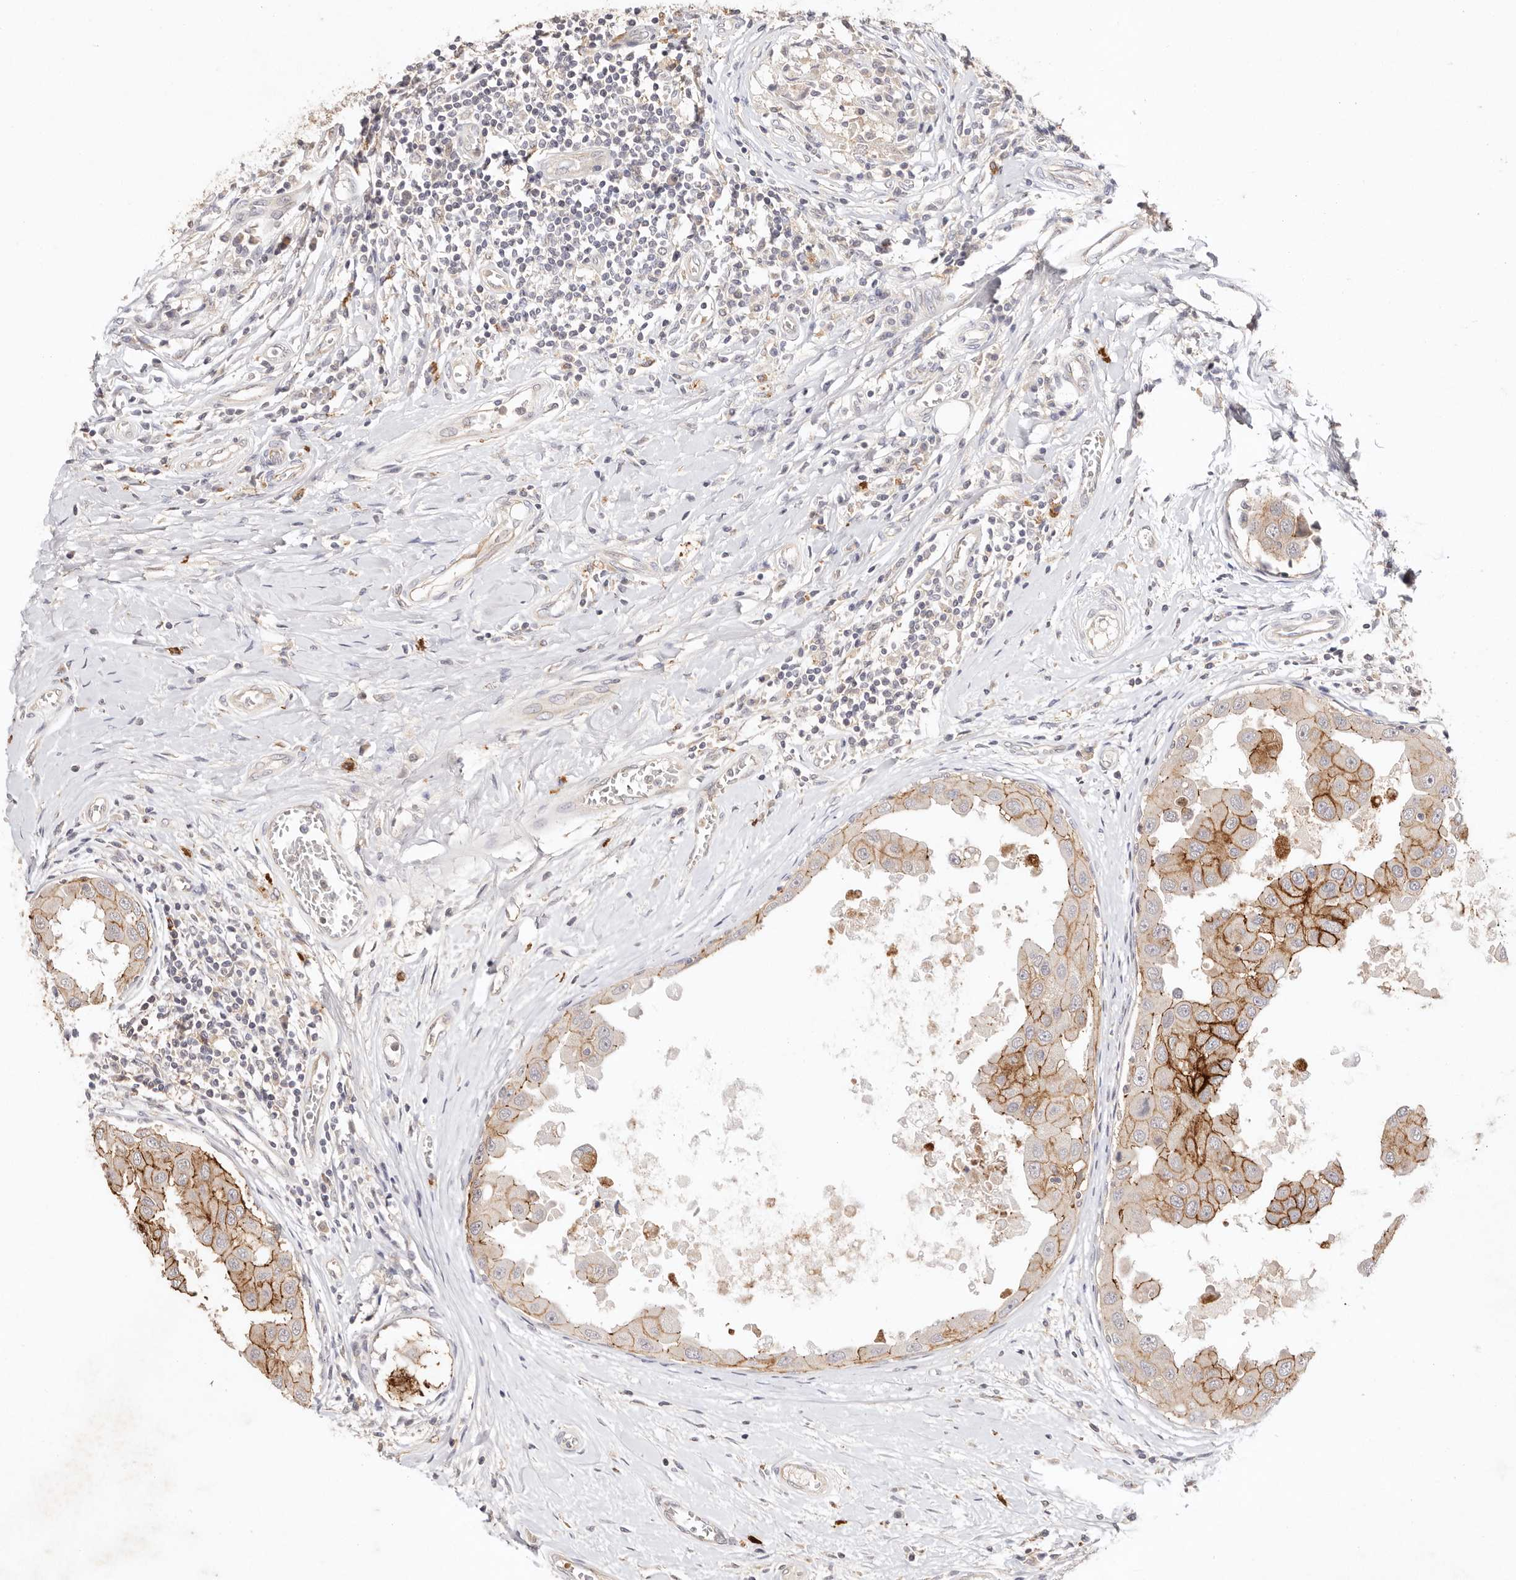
{"staining": {"intensity": "moderate", "quantity": "25%-75%", "location": "cytoplasmic/membranous"}, "tissue": "breast cancer", "cell_type": "Tumor cells", "image_type": "cancer", "snomed": [{"axis": "morphology", "description": "Duct carcinoma"}, {"axis": "topography", "description": "Breast"}], "caption": "Intraductal carcinoma (breast) tissue shows moderate cytoplasmic/membranous staining in approximately 25%-75% of tumor cells, visualized by immunohistochemistry. (Stains: DAB (3,3'-diaminobenzidine) in brown, nuclei in blue, Microscopy: brightfield microscopy at high magnification).", "gene": "CXADR", "patient": {"sex": "female", "age": 27}}